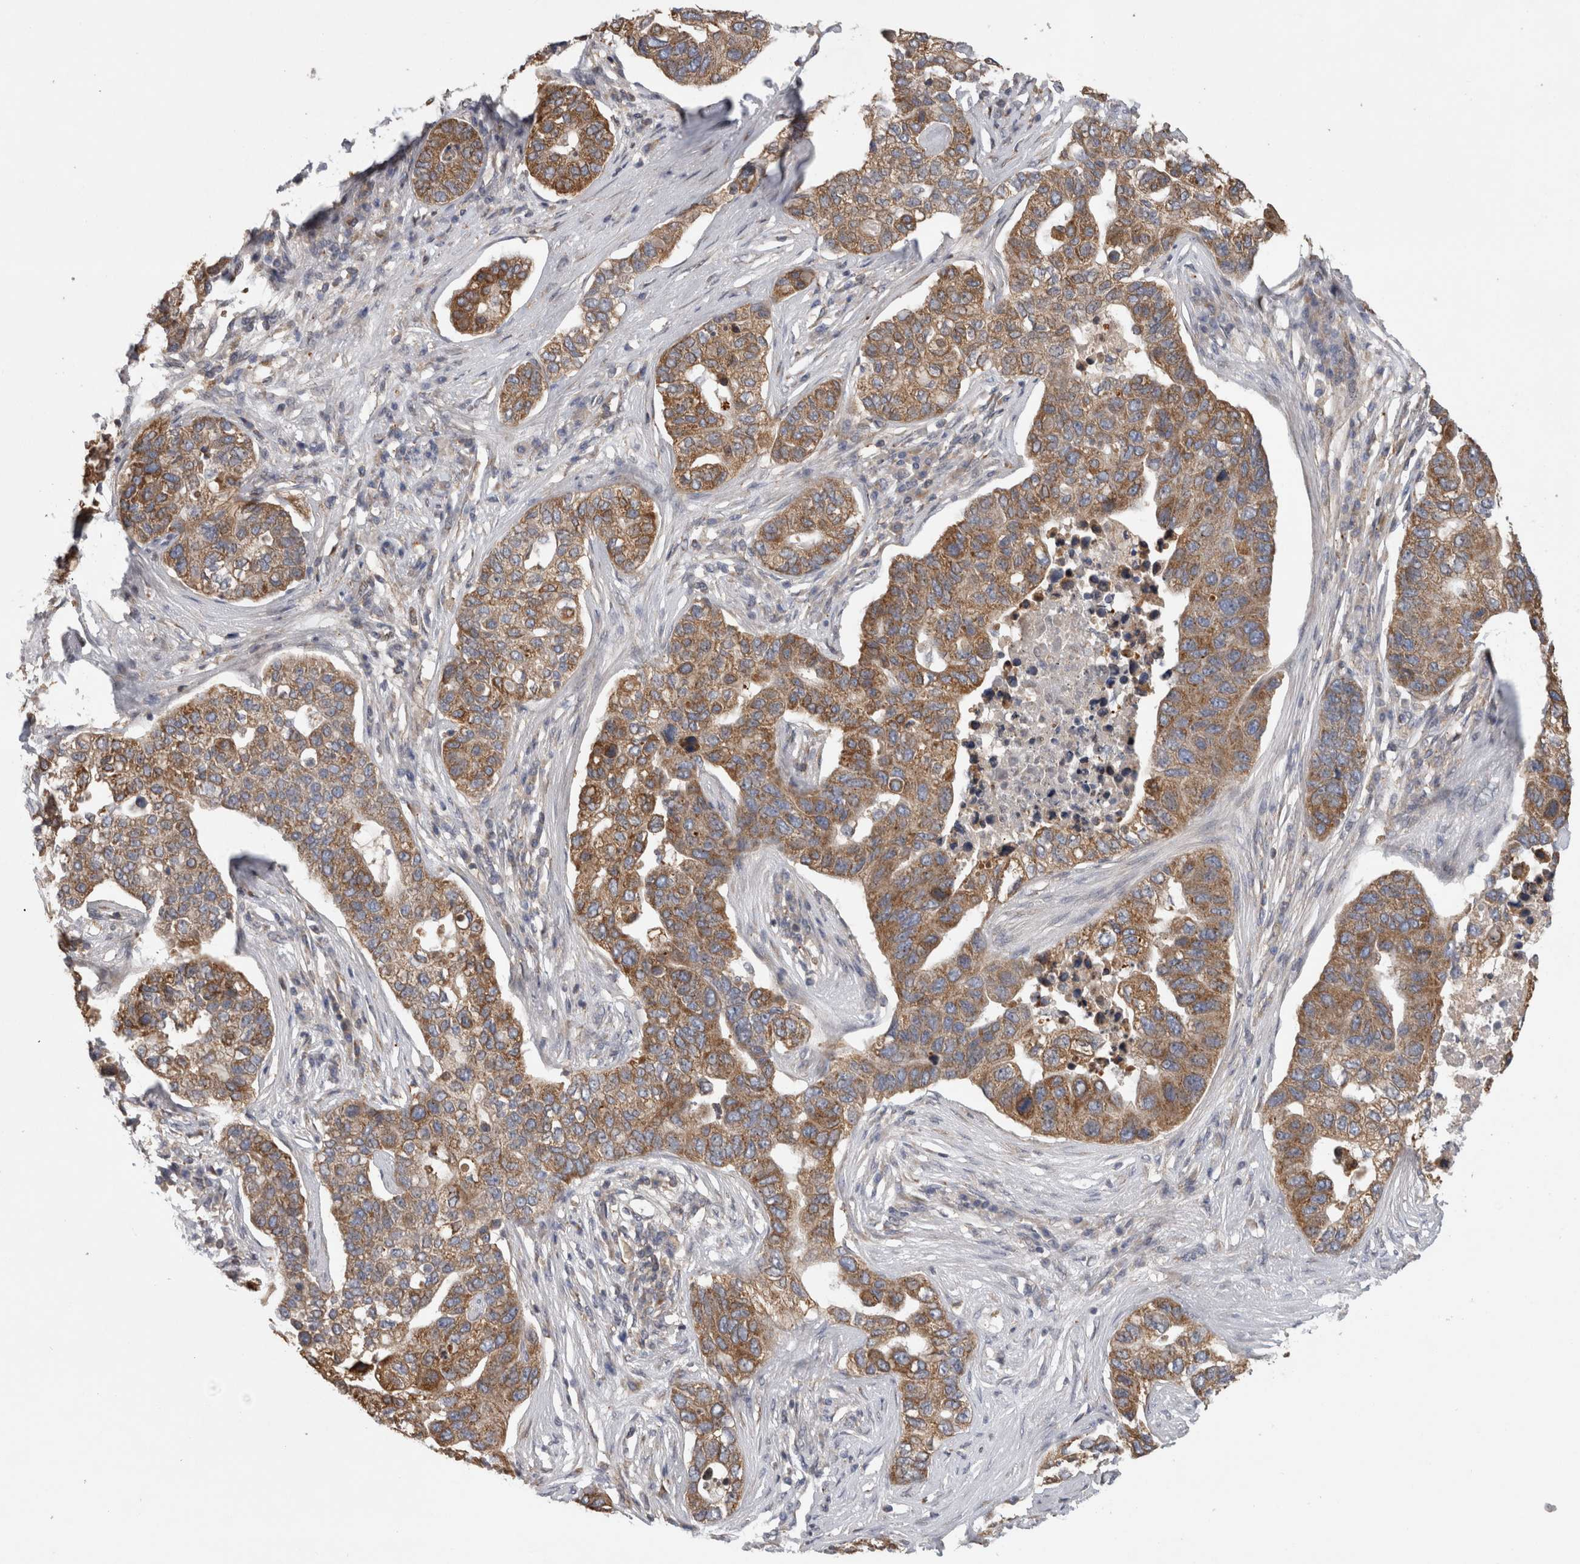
{"staining": {"intensity": "moderate", "quantity": ">75%", "location": "cytoplasmic/membranous"}, "tissue": "pancreatic cancer", "cell_type": "Tumor cells", "image_type": "cancer", "snomed": [{"axis": "morphology", "description": "Adenocarcinoma, NOS"}, {"axis": "topography", "description": "Pancreas"}], "caption": "This is a histology image of IHC staining of pancreatic adenocarcinoma, which shows moderate positivity in the cytoplasmic/membranous of tumor cells.", "gene": "PARP6", "patient": {"sex": "female", "age": 61}}